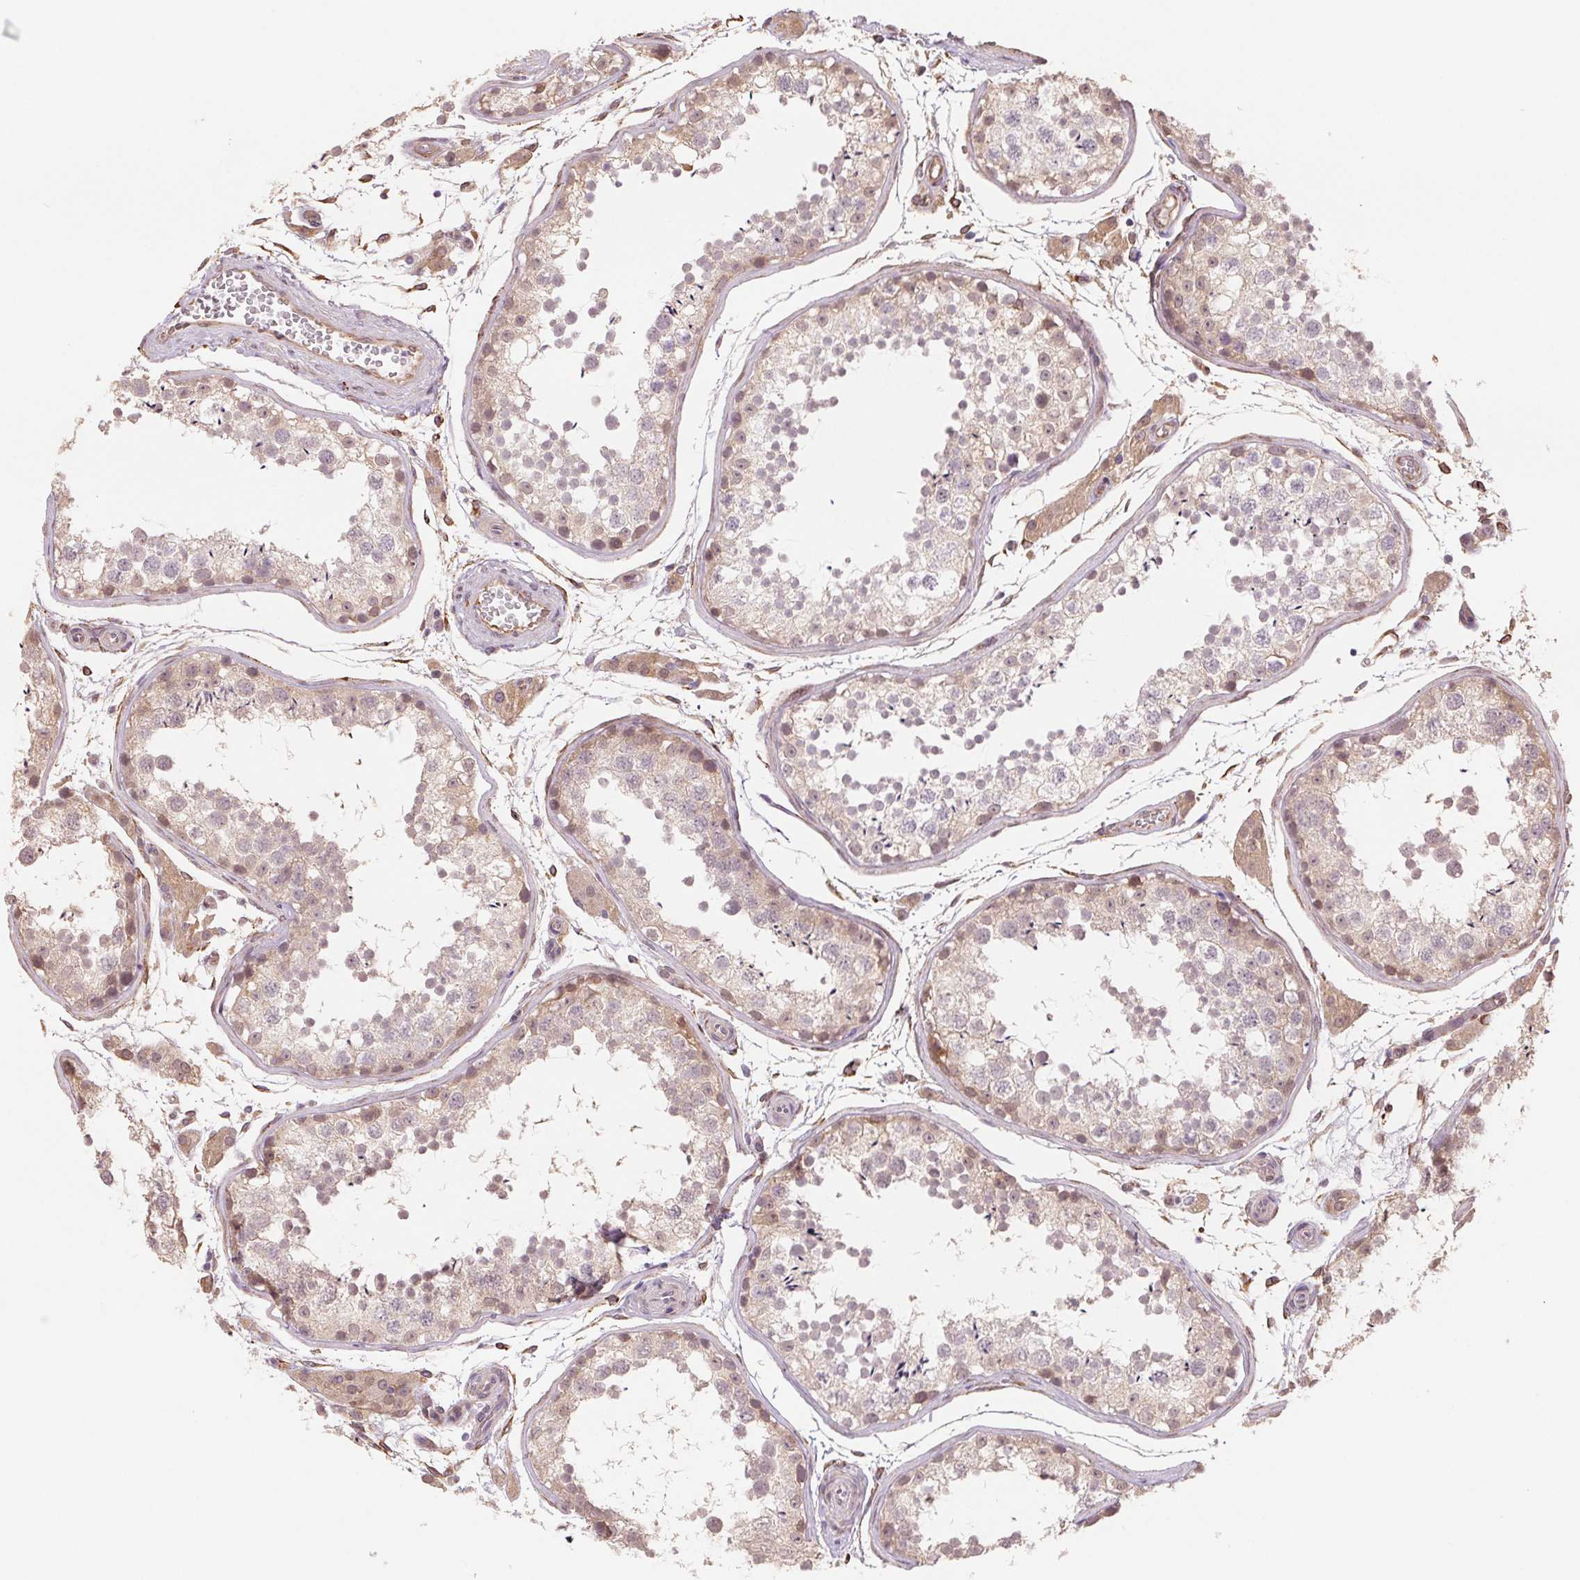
{"staining": {"intensity": "weak", "quantity": "25%-75%", "location": "cytoplasmic/membranous"}, "tissue": "testis", "cell_type": "Cells in seminiferous ducts", "image_type": "normal", "snomed": [{"axis": "morphology", "description": "Normal tissue, NOS"}, {"axis": "topography", "description": "Testis"}], "caption": "About 25%-75% of cells in seminiferous ducts in normal human testis exhibit weak cytoplasmic/membranous protein positivity as visualized by brown immunohistochemical staining.", "gene": "FKBP10", "patient": {"sex": "male", "age": 29}}